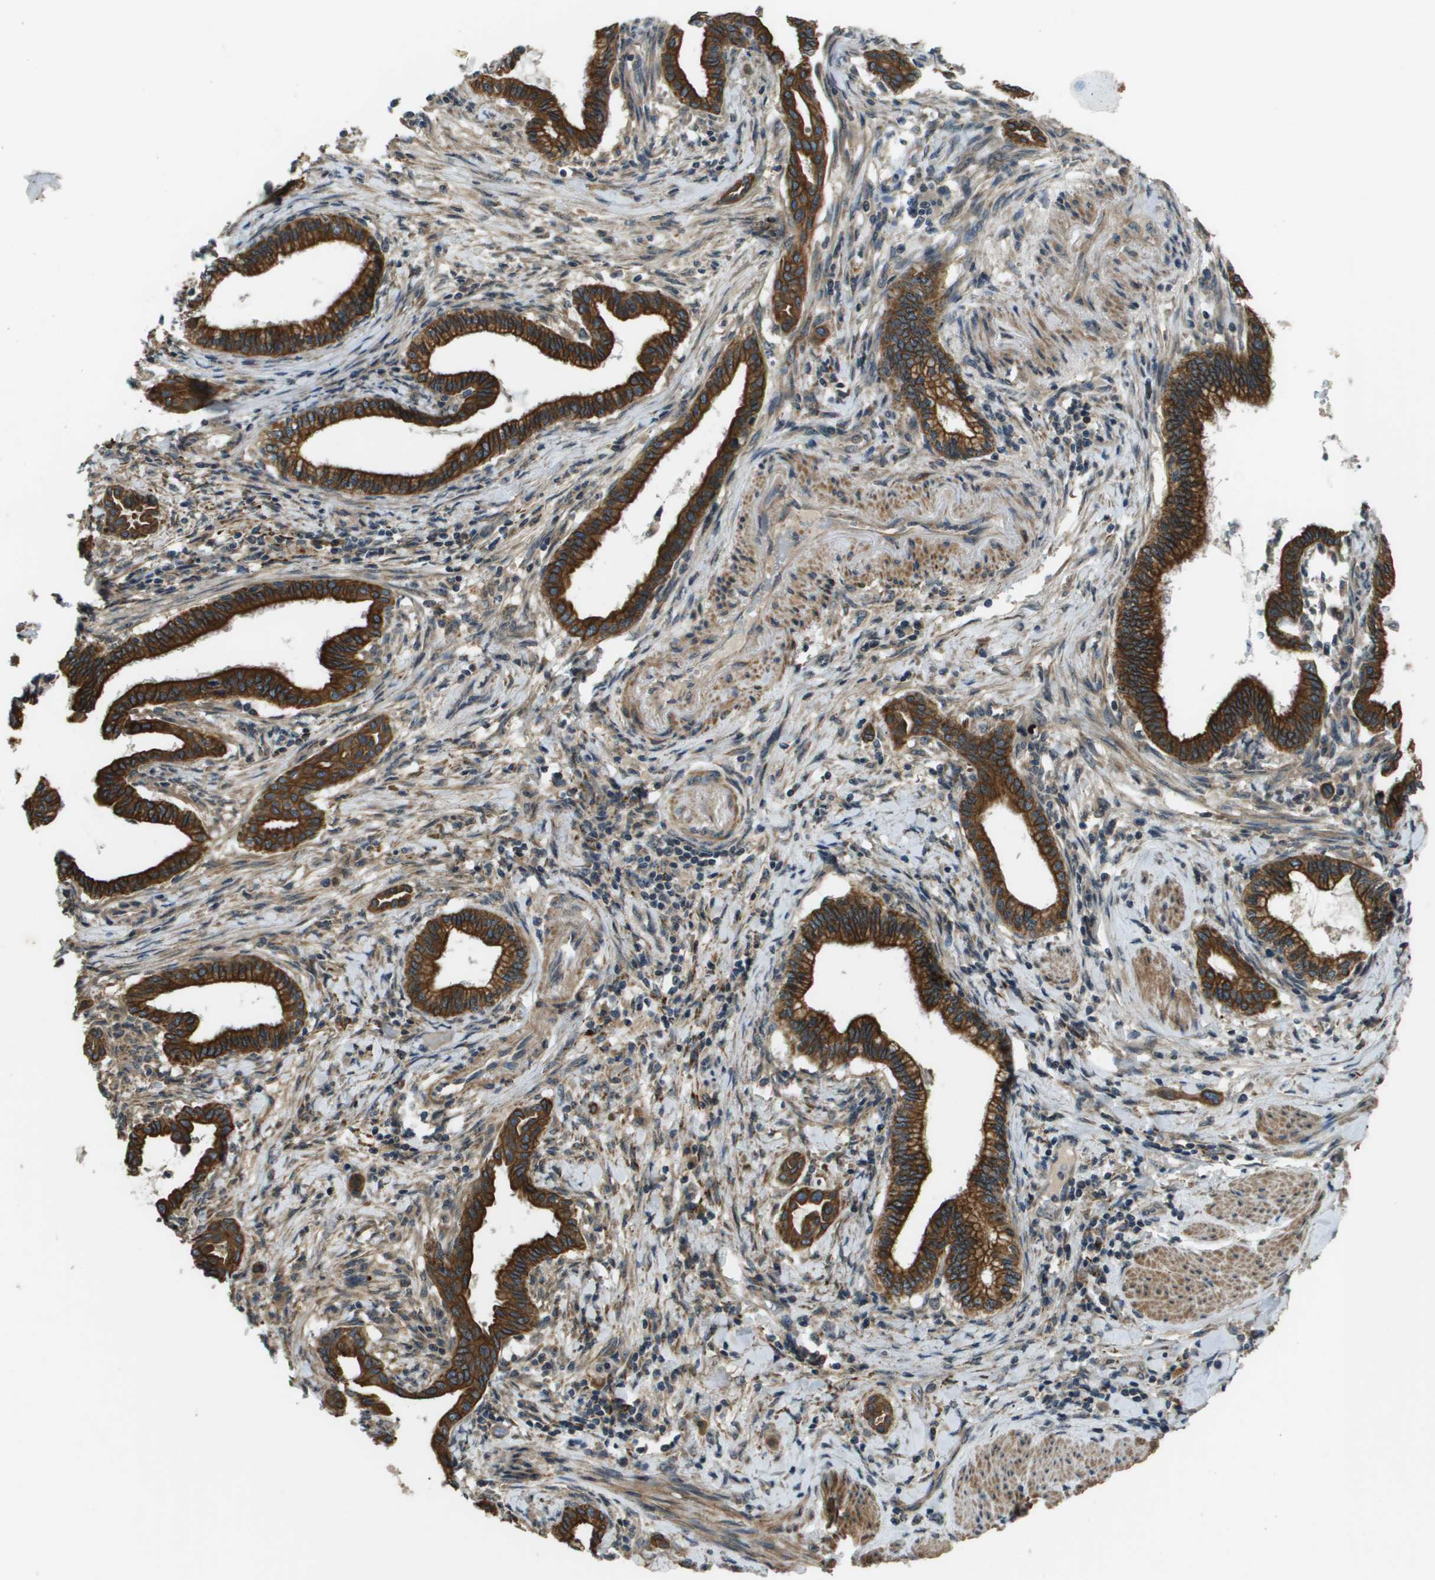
{"staining": {"intensity": "strong", "quantity": ">75%", "location": "cytoplasmic/membranous"}, "tissue": "pancreatic cancer", "cell_type": "Tumor cells", "image_type": "cancer", "snomed": [{"axis": "morphology", "description": "Adenocarcinoma, NOS"}, {"axis": "topography", "description": "Pancreas"}], "caption": "The immunohistochemical stain shows strong cytoplasmic/membranous staining in tumor cells of pancreatic adenocarcinoma tissue.", "gene": "CDKN2C", "patient": {"sex": "female", "age": 64}}